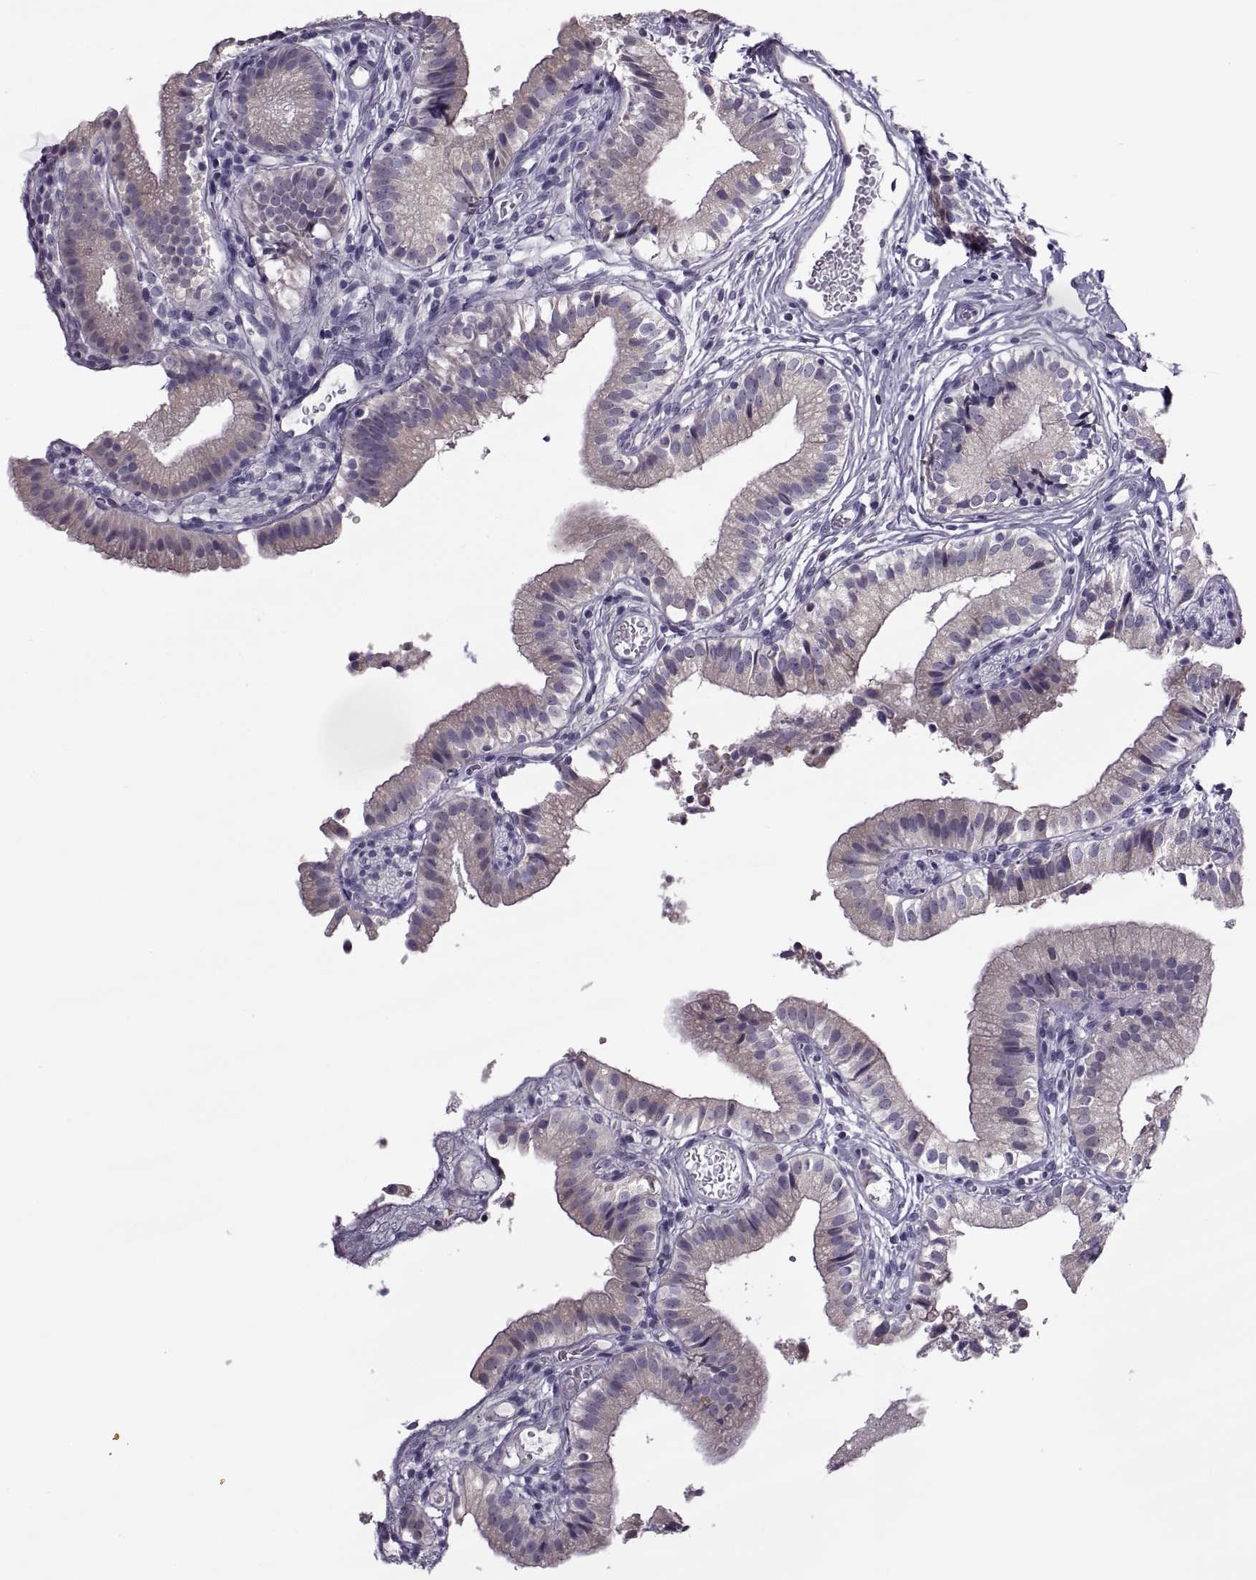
{"staining": {"intensity": "negative", "quantity": "none", "location": "none"}, "tissue": "gallbladder", "cell_type": "Glandular cells", "image_type": "normal", "snomed": [{"axis": "morphology", "description": "Normal tissue, NOS"}, {"axis": "topography", "description": "Gallbladder"}], "caption": "Immunohistochemical staining of normal gallbladder displays no significant positivity in glandular cells. The staining is performed using DAB brown chromogen with nuclei counter-stained in using hematoxylin.", "gene": "MAGEB1", "patient": {"sex": "female", "age": 47}}